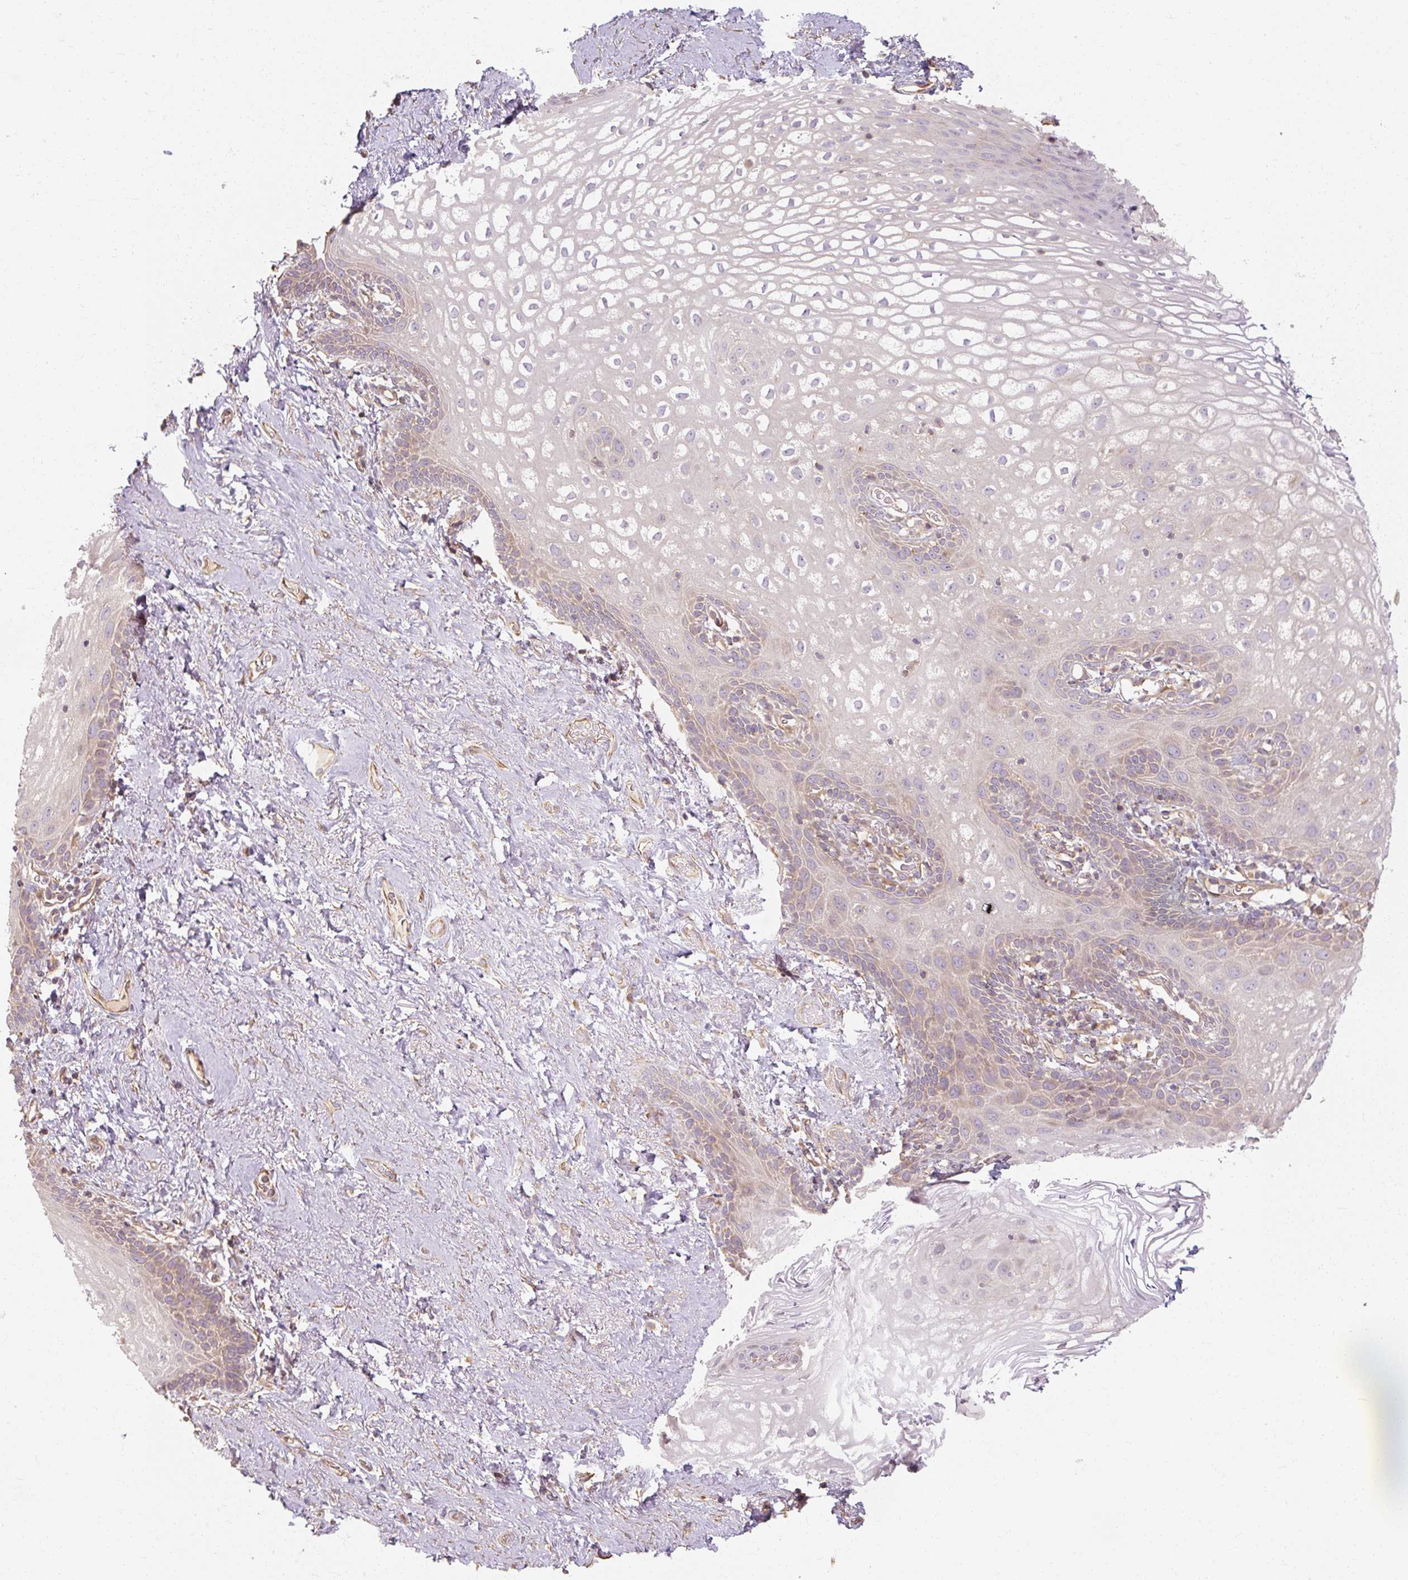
{"staining": {"intensity": "weak", "quantity": "<25%", "location": "cytoplasmic/membranous"}, "tissue": "vagina", "cell_type": "Squamous epithelial cells", "image_type": "normal", "snomed": [{"axis": "morphology", "description": "Normal tissue, NOS"}, {"axis": "topography", "description": "Vagina"}, {"axis": "topography", "description": "Peripheral nerve tissue"}], "caption": "The photomicrograph shows no staining of squamous epithelial cells in benign vagina. Brightfield microscopy of immunohistochemistry (IHC) stained with DAB (3,3'-diaminobenzidine) (brown) and hematoxylin (blue), captured at high magnification.", "gene": "RB1CC1", "patient": {"sex": "female", "age": 71}}